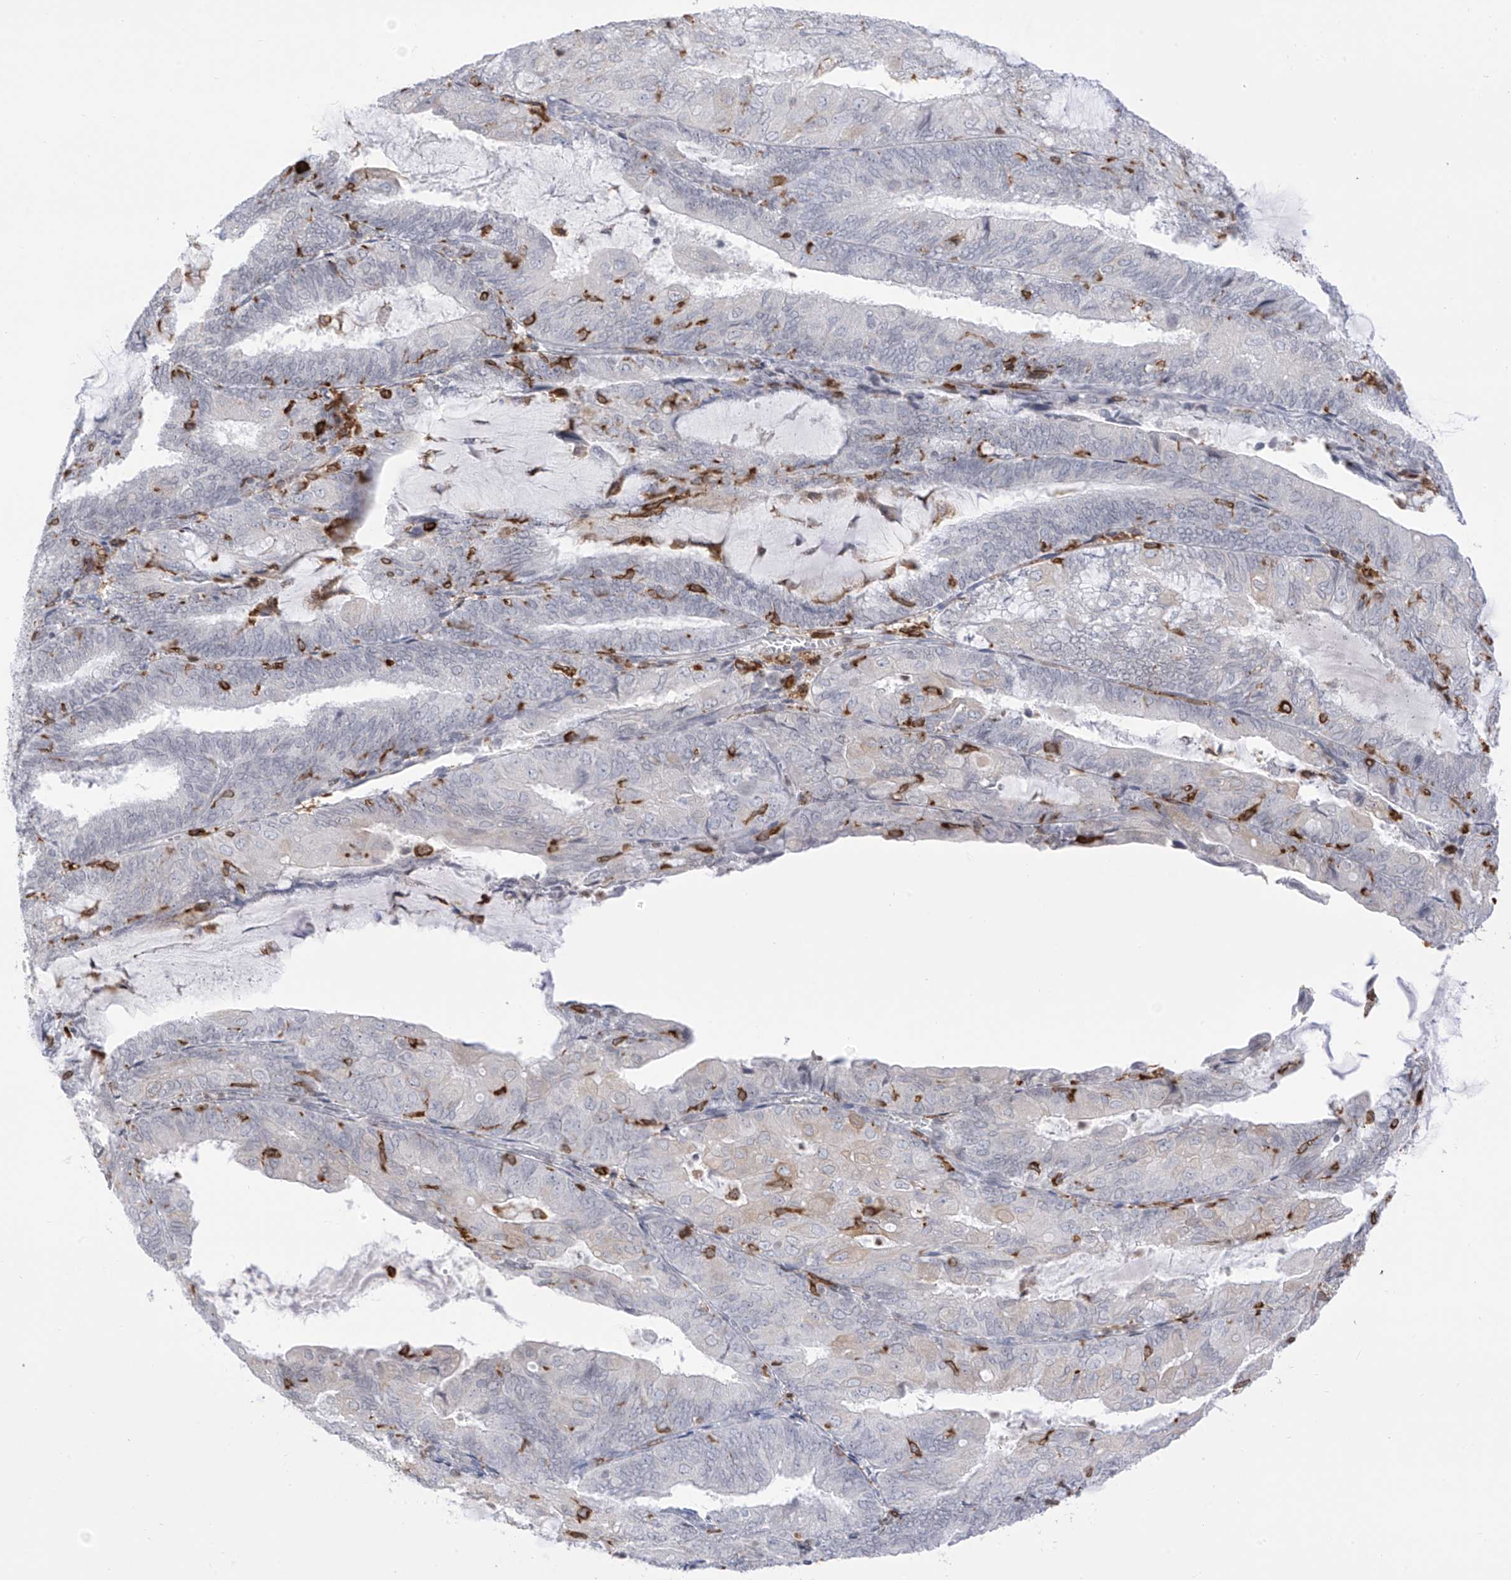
{"staining": {"intensity": "negative", "quantity": "none", "location": "none"}, "tissue": "endometrial cancer", "cell_type": "Tumor cells", "image_type": "cancer", "snomed": [{"axis": "morphology", "description": "Adenocarcinoma, NOS"}, {"axis": "topography", "description": "Endometrium"}], "caption": "Endometrial adenocarcinoma was stained to show a protein in brown. There is no significant staining in tumor cells.", "gene": "TBXAS1", "patient": {"sex": "female", "age": 81}}